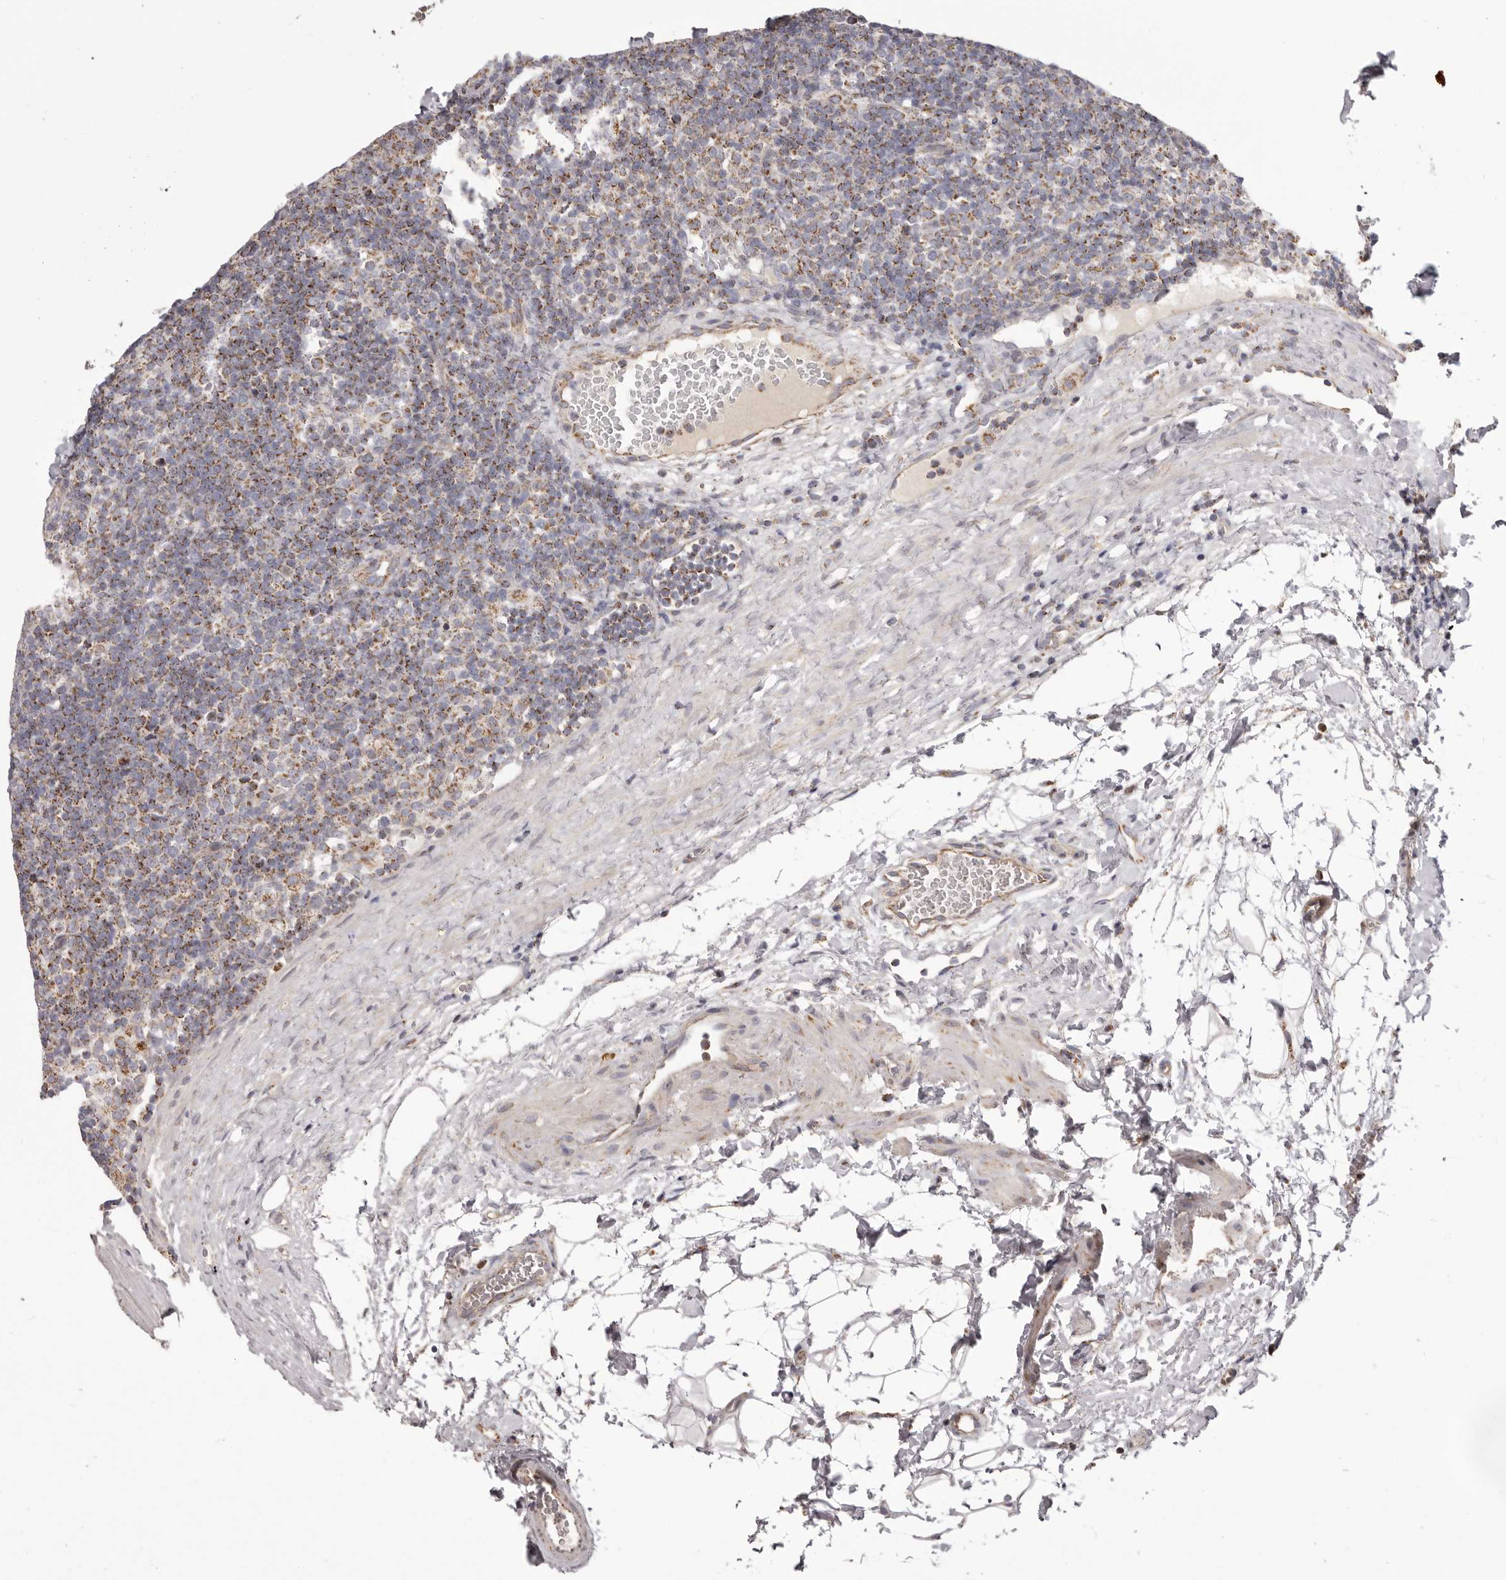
{"staining": {"intensity": "negative", "quantity": "none", "location": "none"}, "tissue": "lymphoma", "cell_type": "Tumor cells", "image_type": "cancer", "snomed": [{"axis": "morphology", "description": "Hodgkin's disease, NOS"}, {"axis": "topography", "description": "Lymph node"}], "caption": "IHC of human lymphoma displays no staining in tumor cells.", "gene": "CHRM2", "patient": {"sex": "female", "age": 57}}